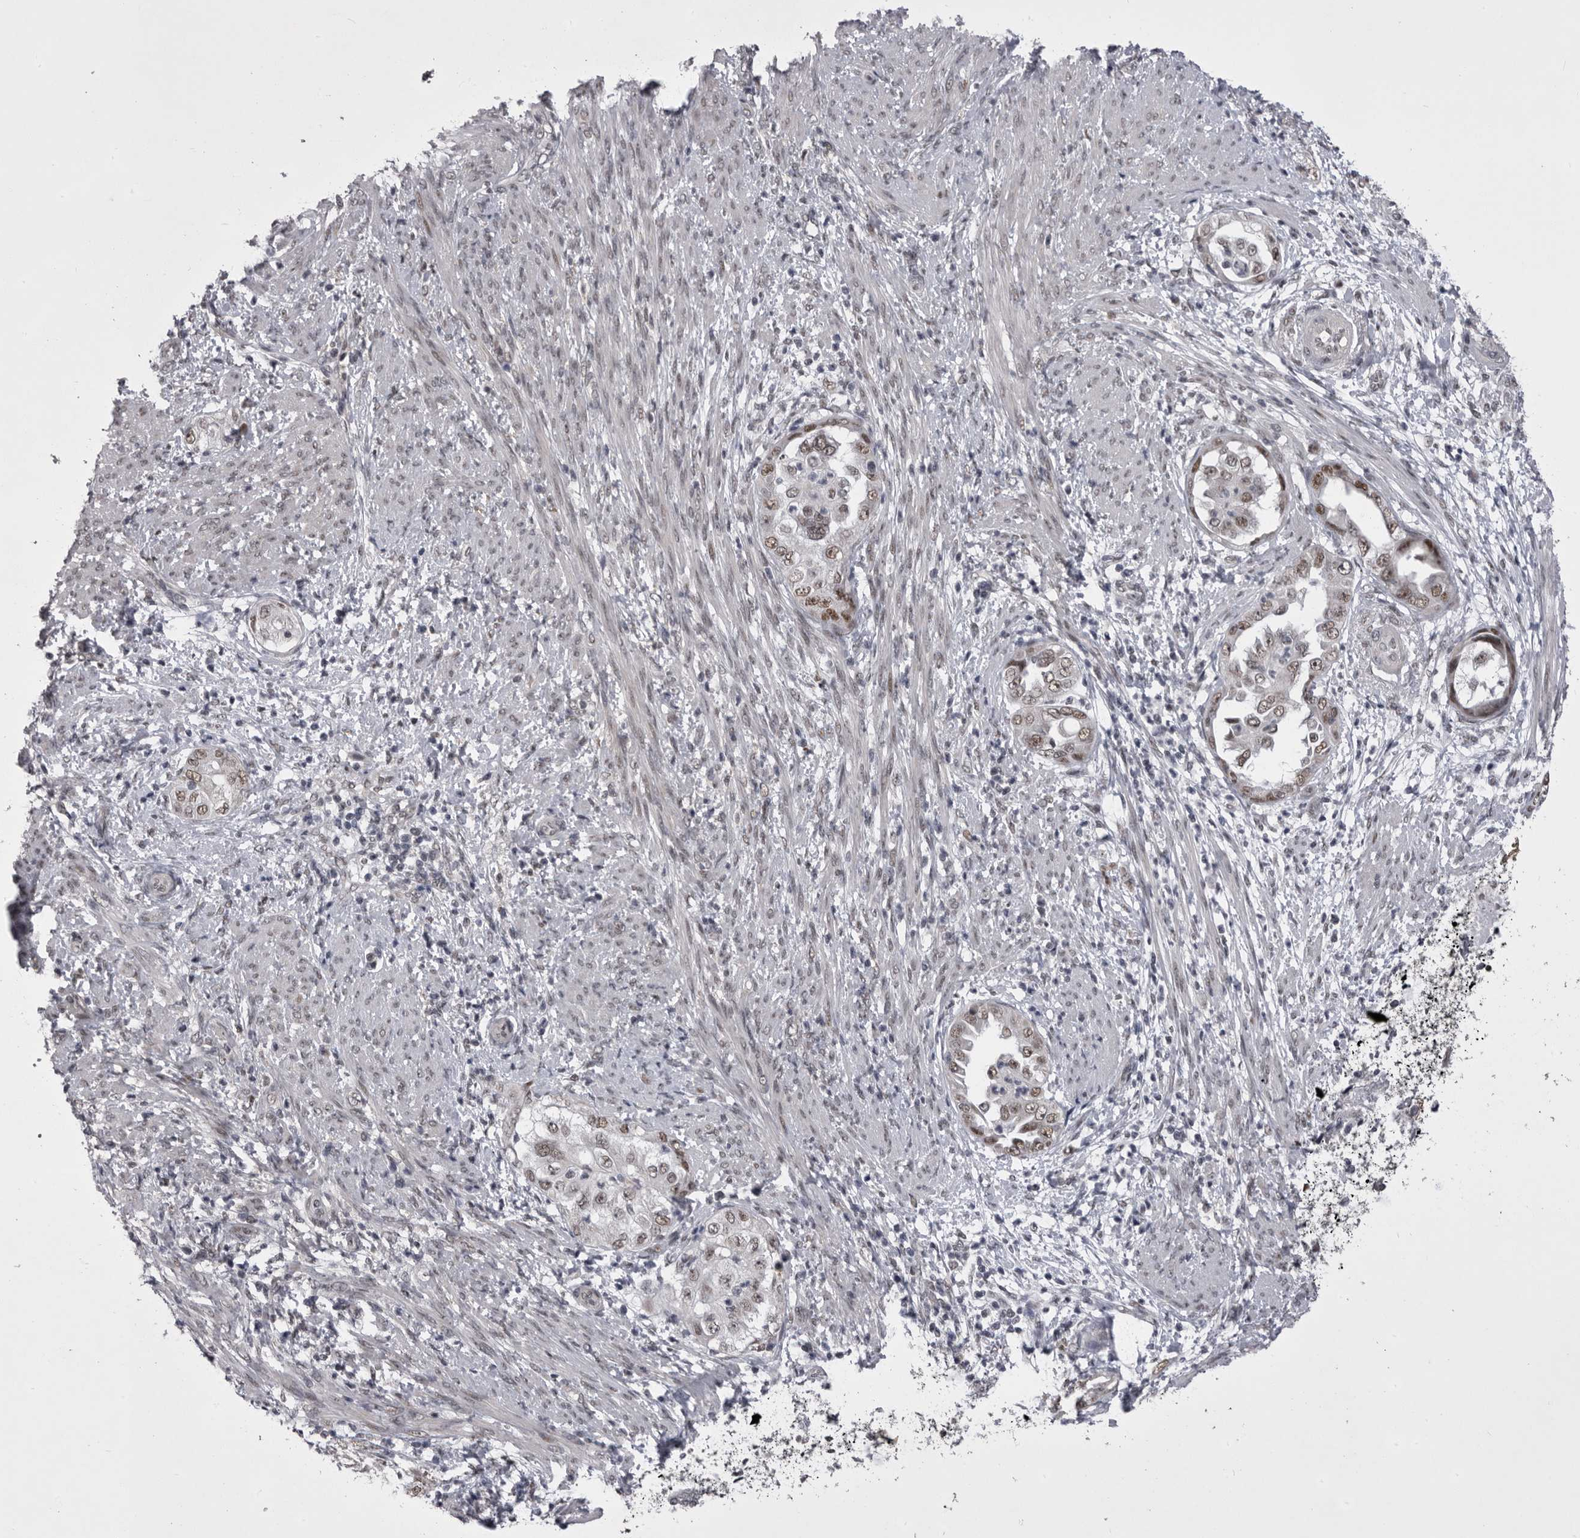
{"staining": {"intensity": "weak", "quantity": "25%-75%", "location": "nuclear"}, "tissue": "endometrial cancer", "cell_type": "Tumor cells", "image_type": "cancer", "snomed": [{"axis": "morphology", "description": "Adenocarcinoma, NOS"}, {"axis": "topography", "description": "Endometrium"}], "caption": "Immunohistochemical staining of human endometrial cancer shows weak nuclear protein expression in approximately 25%-75% of tumor cells.", "gene": "PRPF3", "patient": {"sex": "female", "age": 85}}